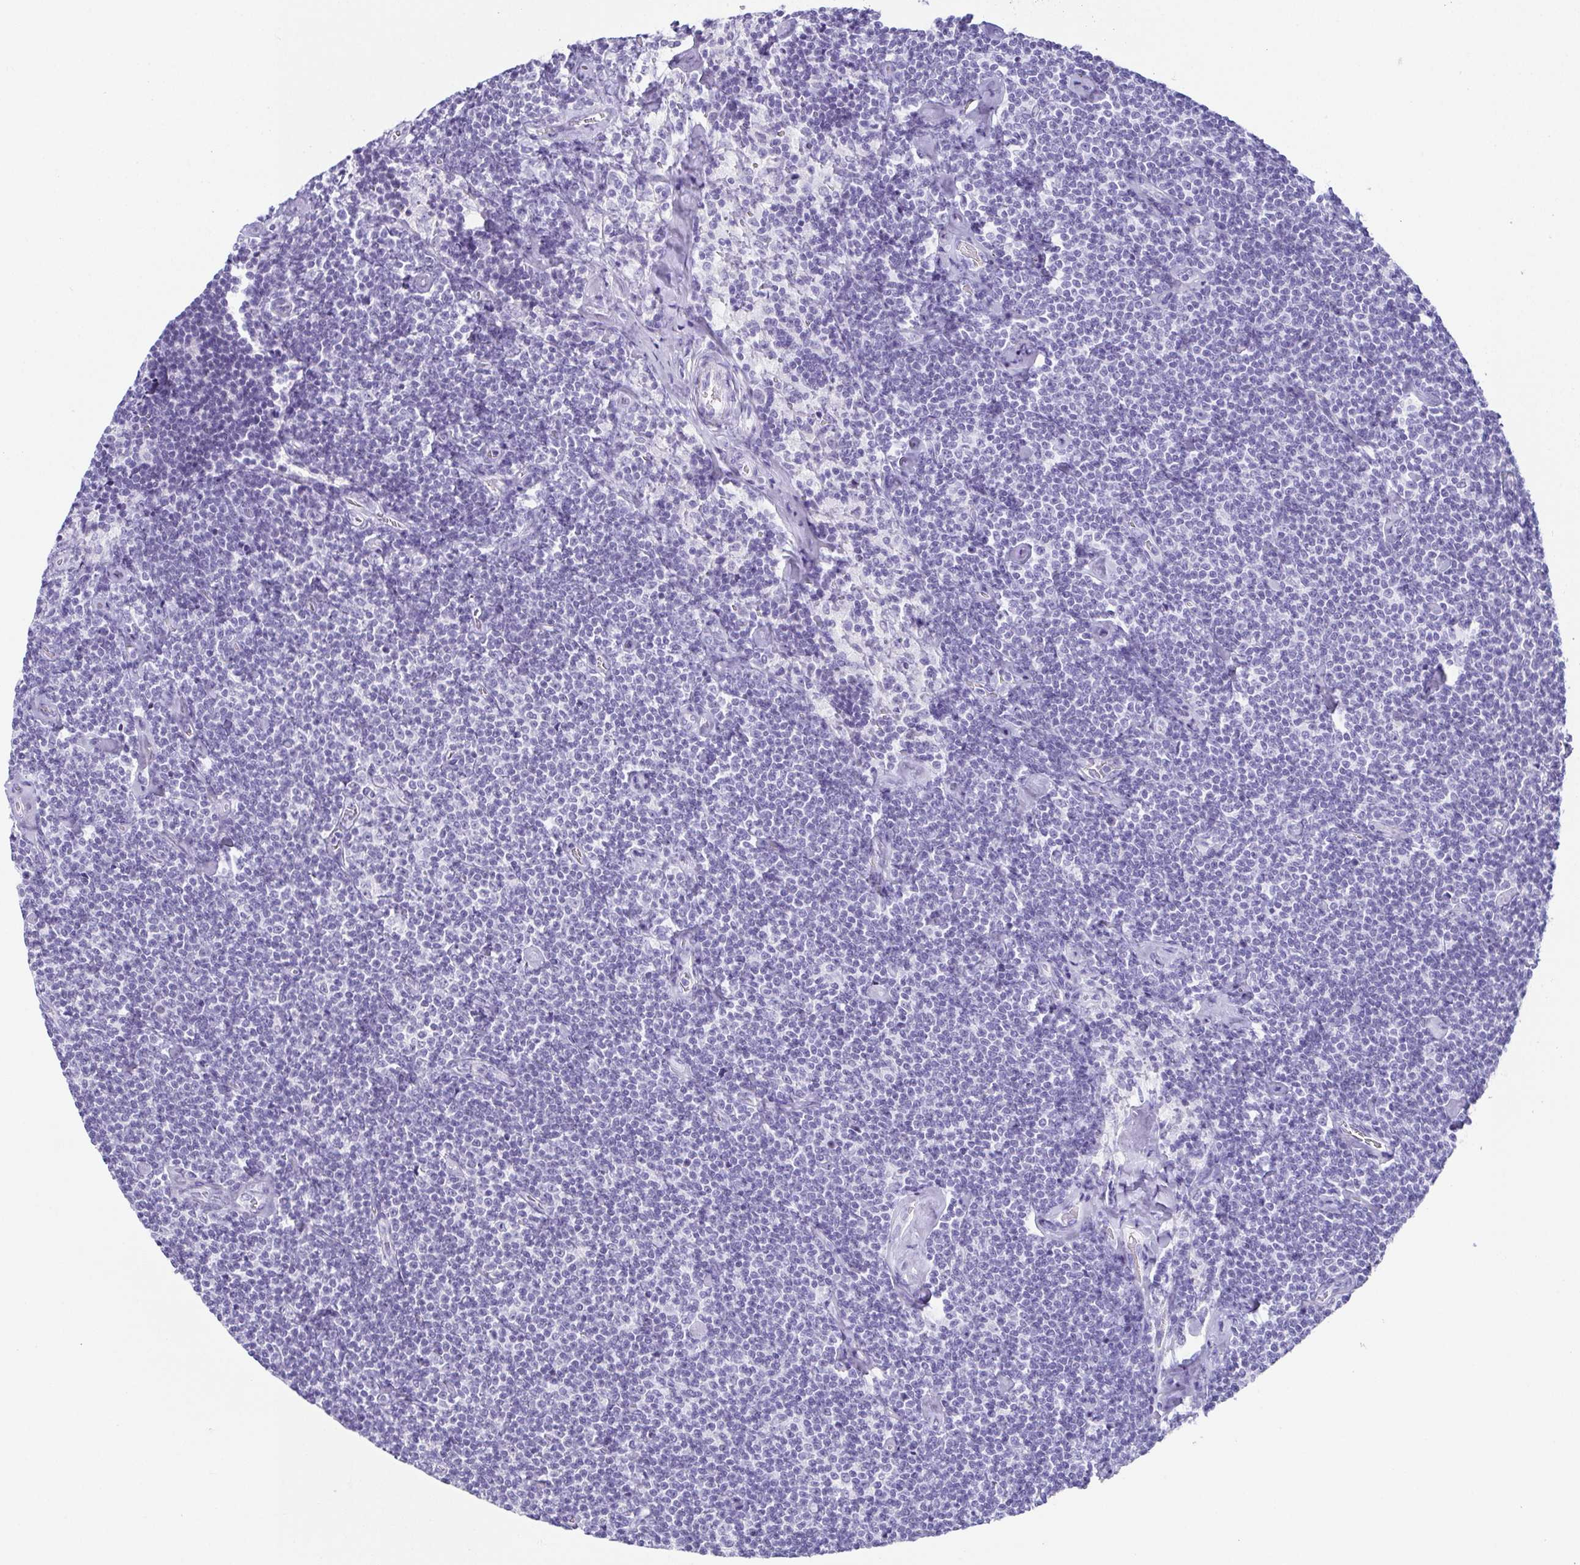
{"staining": {"intensity": "negative", "quantity": "none", "location": "none"}, "tissue": "lymphoma", "cell_type": "Tumor cells", "image_type": "cancer", "snomed": [{"axis": "morphology", "description": "Malignant lymphoma, non-Hodgkin's type, Low grade"}, {"axis": "topography", "description": "Lymph node"}], "caption": "A high-resolution histopathology image shows immunohistochemistry staining of low-grade malignant lymphoma, non-Hodgkin's type, which demonstrates no significant expression in tumor cells. Nuclei are stained in blue.", "gene": "ESX1", "patient": {"sex": "male", "age": 81}}